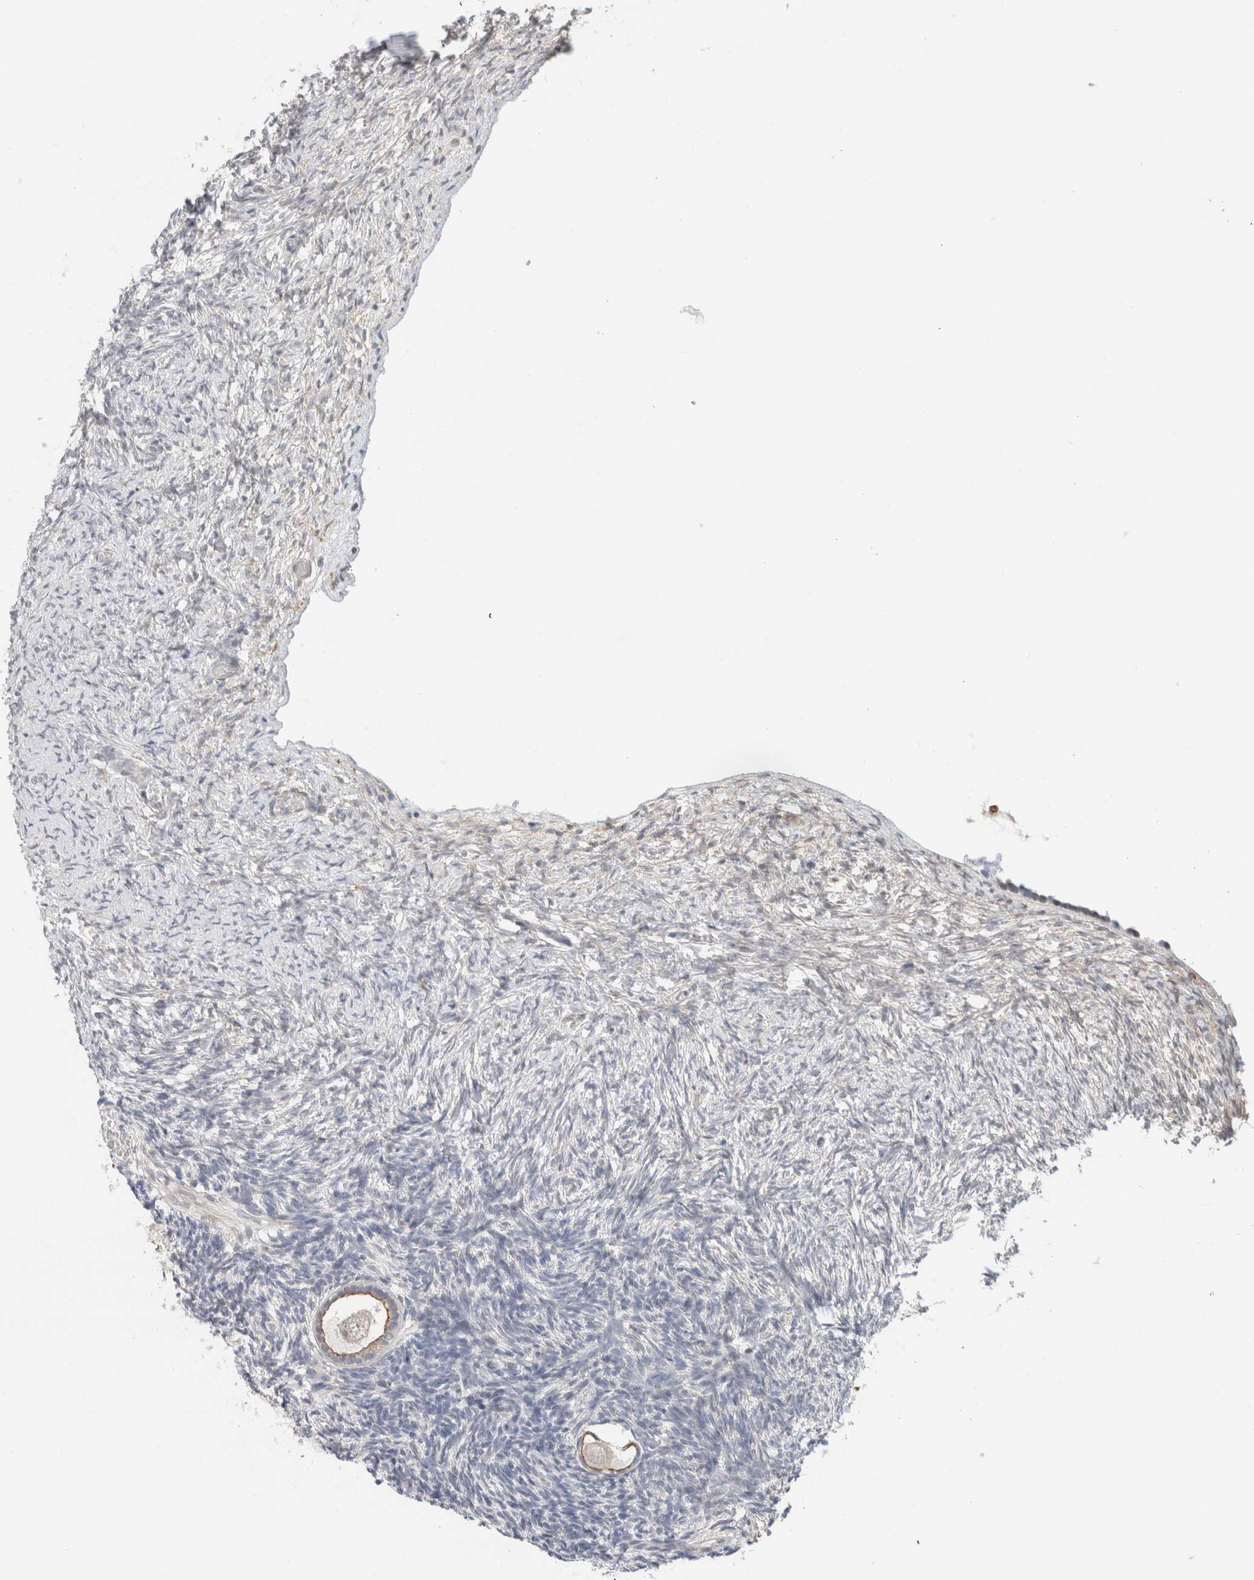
{"staining": {"intensity": "moderate", "quantity": "25%-75%", "location": "cytoplasmic/membranous"}, "tissue": "ovary", "cell_type": "Follicle cells", "image_type": "normal", "snomed": [{"axis": "morphology", "description": "Normal tissue, NOS"}, {"axis": "topography", "description": "Ovary"}], "caption": "Moderate cytoplasmic/membranous protein expression is seen in about 25%-75% of follicle cells in ovary.", "gene": "HDLBP", "patient": {"sex": "female", "age": 34}}